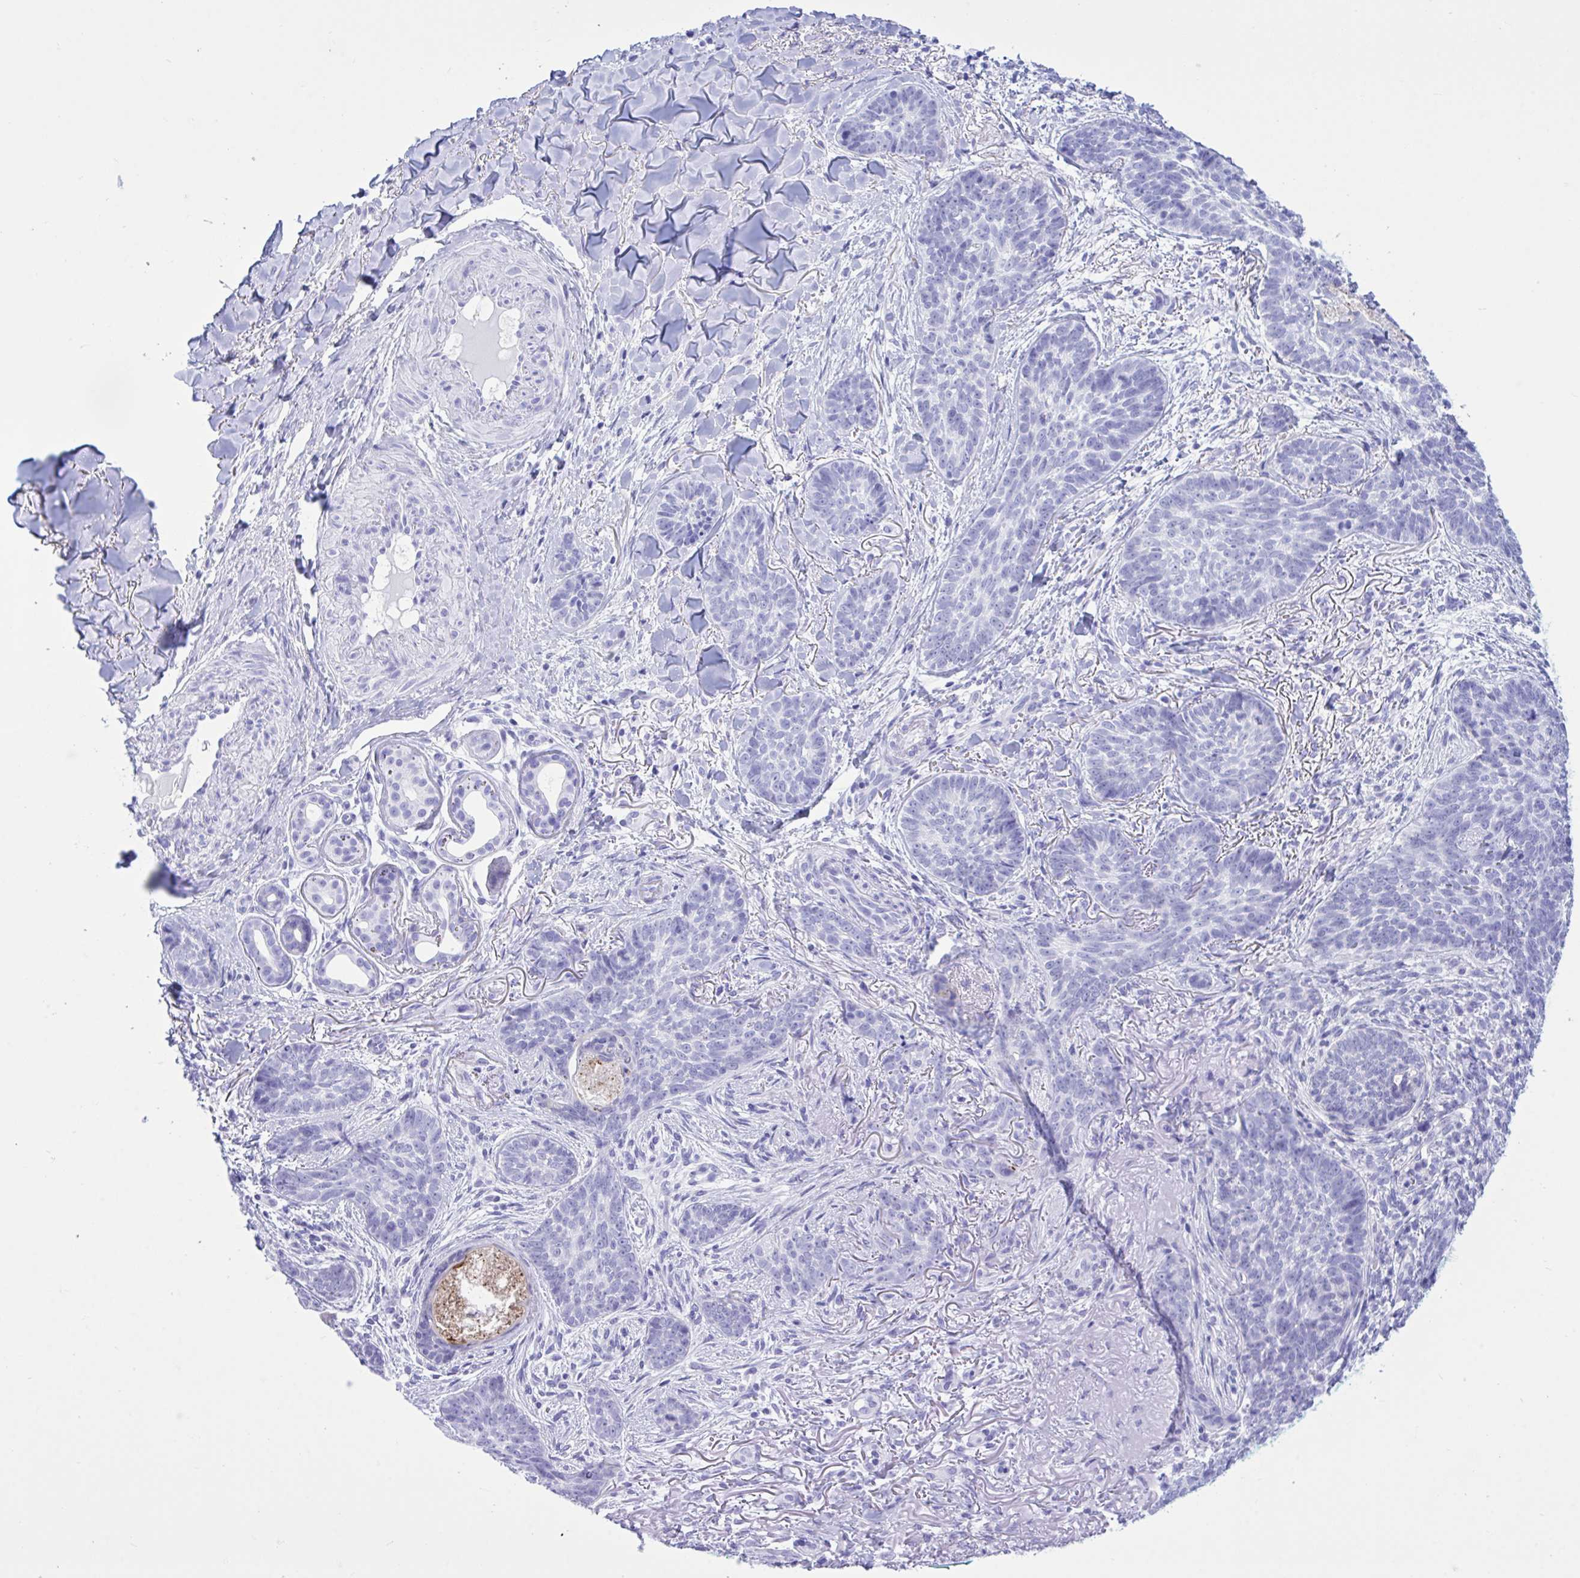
{"staining": {"intensity": "negative", "quantity": "none", "location": "none"}, "tissue": "skin cancer", "cell_type": "Tumor cells", "image_type": "cancer", "snomed": [{"axis": "morphology", "description": "Basal cell carcinoma"}, {"axis": "topography", "description": "Skin"}, {"axis": "topography", "description": "Skin of face"}], "caption": "The histopathology image exhibits no significant staining in tumor cells of skin cancer (basal cell carcinoma). Brightfield microscopy of immunohistochemistry (IHC) stained with DAB (3,3'-diaminobenzidine) (brown) and hematoxylin (blue), captured at high magnification.", "gene": "BEX5", "patient": {"sex": "male", "age": 88}}